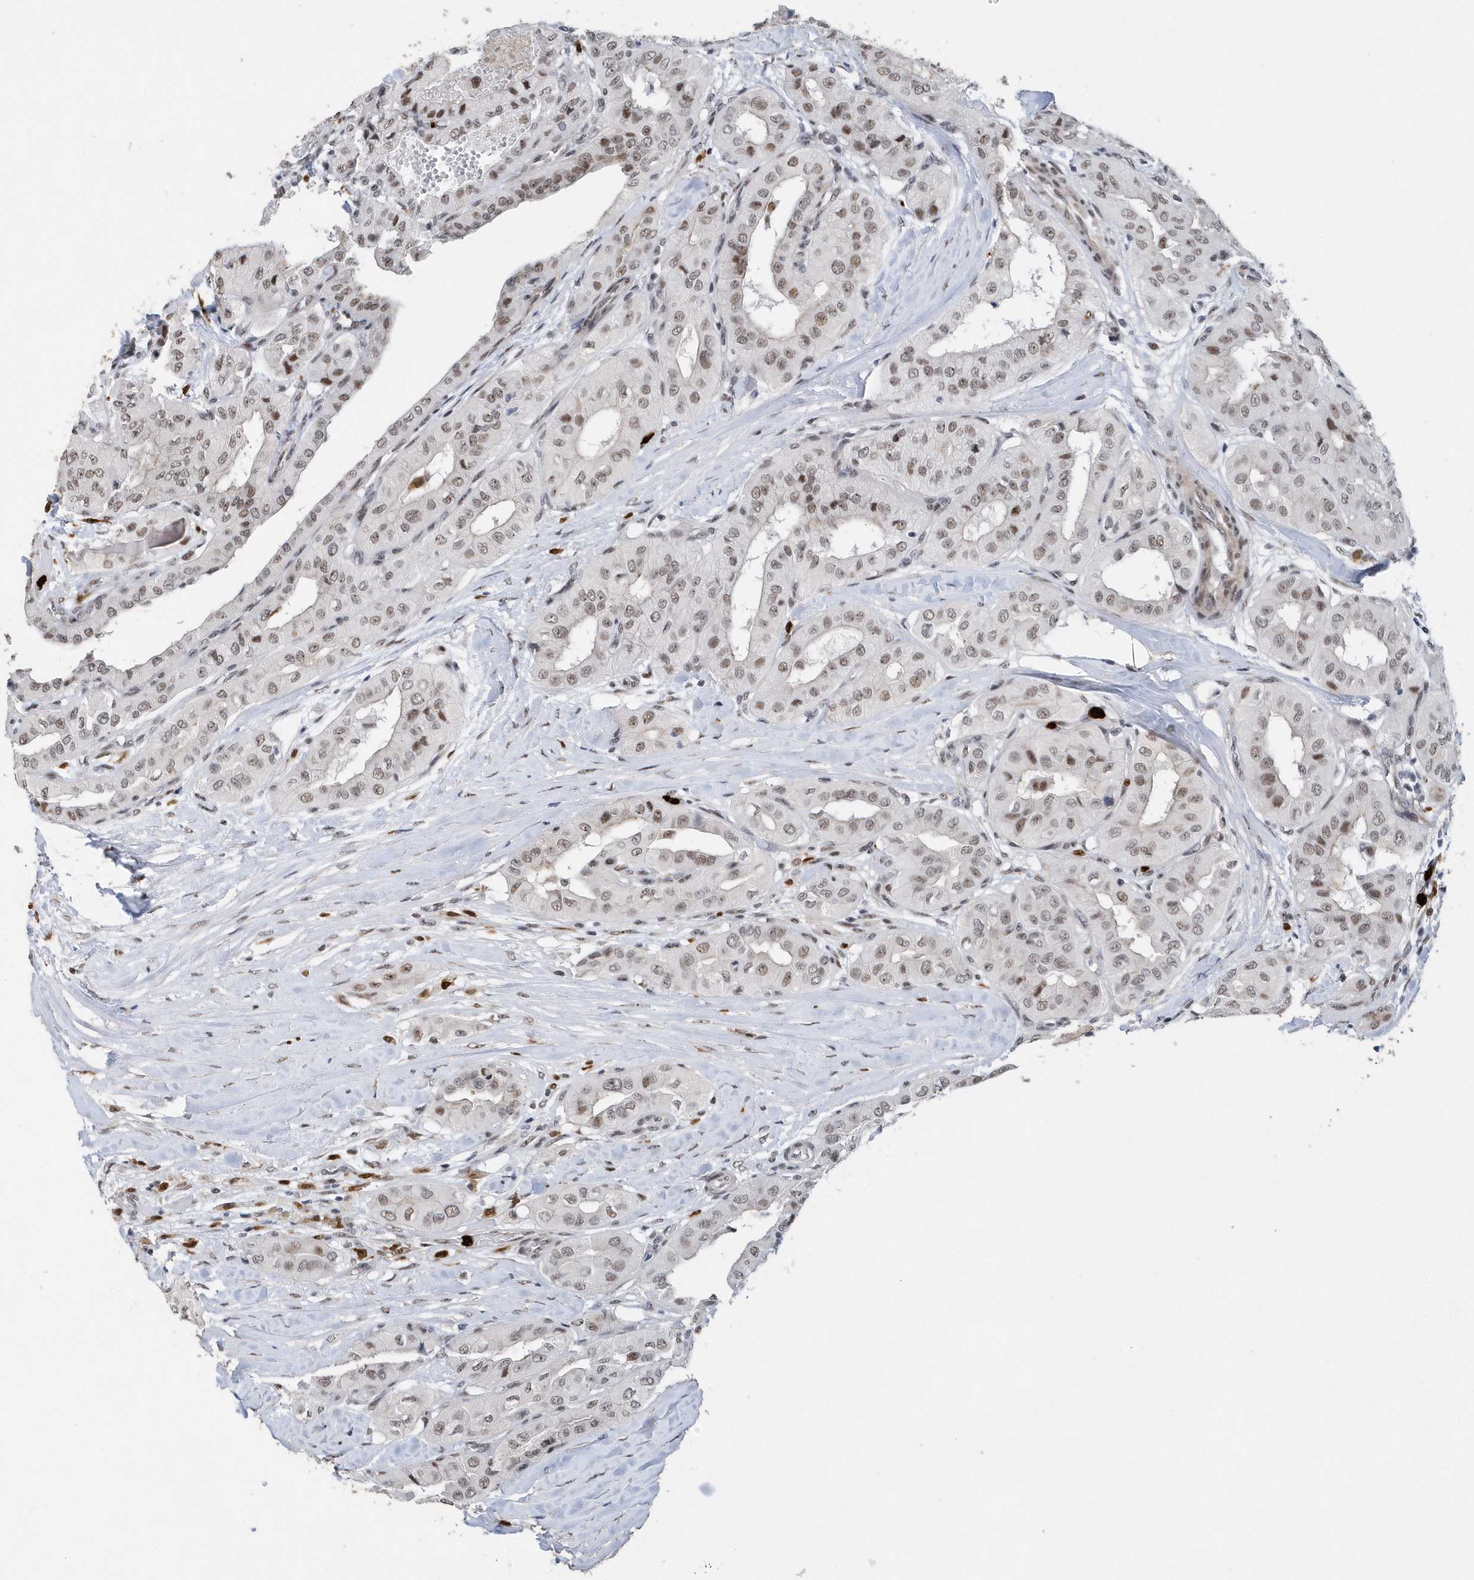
{"staining": {"intensity": "moderate", "quantity": "25%-75%", "location": "nuclear"}, "tissue": "thyroid cancer", "cell_type": "Tumor cells", "image_type": "cancer", "snomed": [{"axis": "morphology", "description": "Papillary adenocarcinoma, NOS"}, {"axis": "topography", "description": "Thyroid gland"}], "caption": "This is an image of immunohistochemistry (IHC) staining of thyroid cancer (papillary adenocarcinoma), which shows moderate staining in the nuclear of tumor cells.", "gene": "RPP30", "patient": {"sex": "female", "age": 59}}